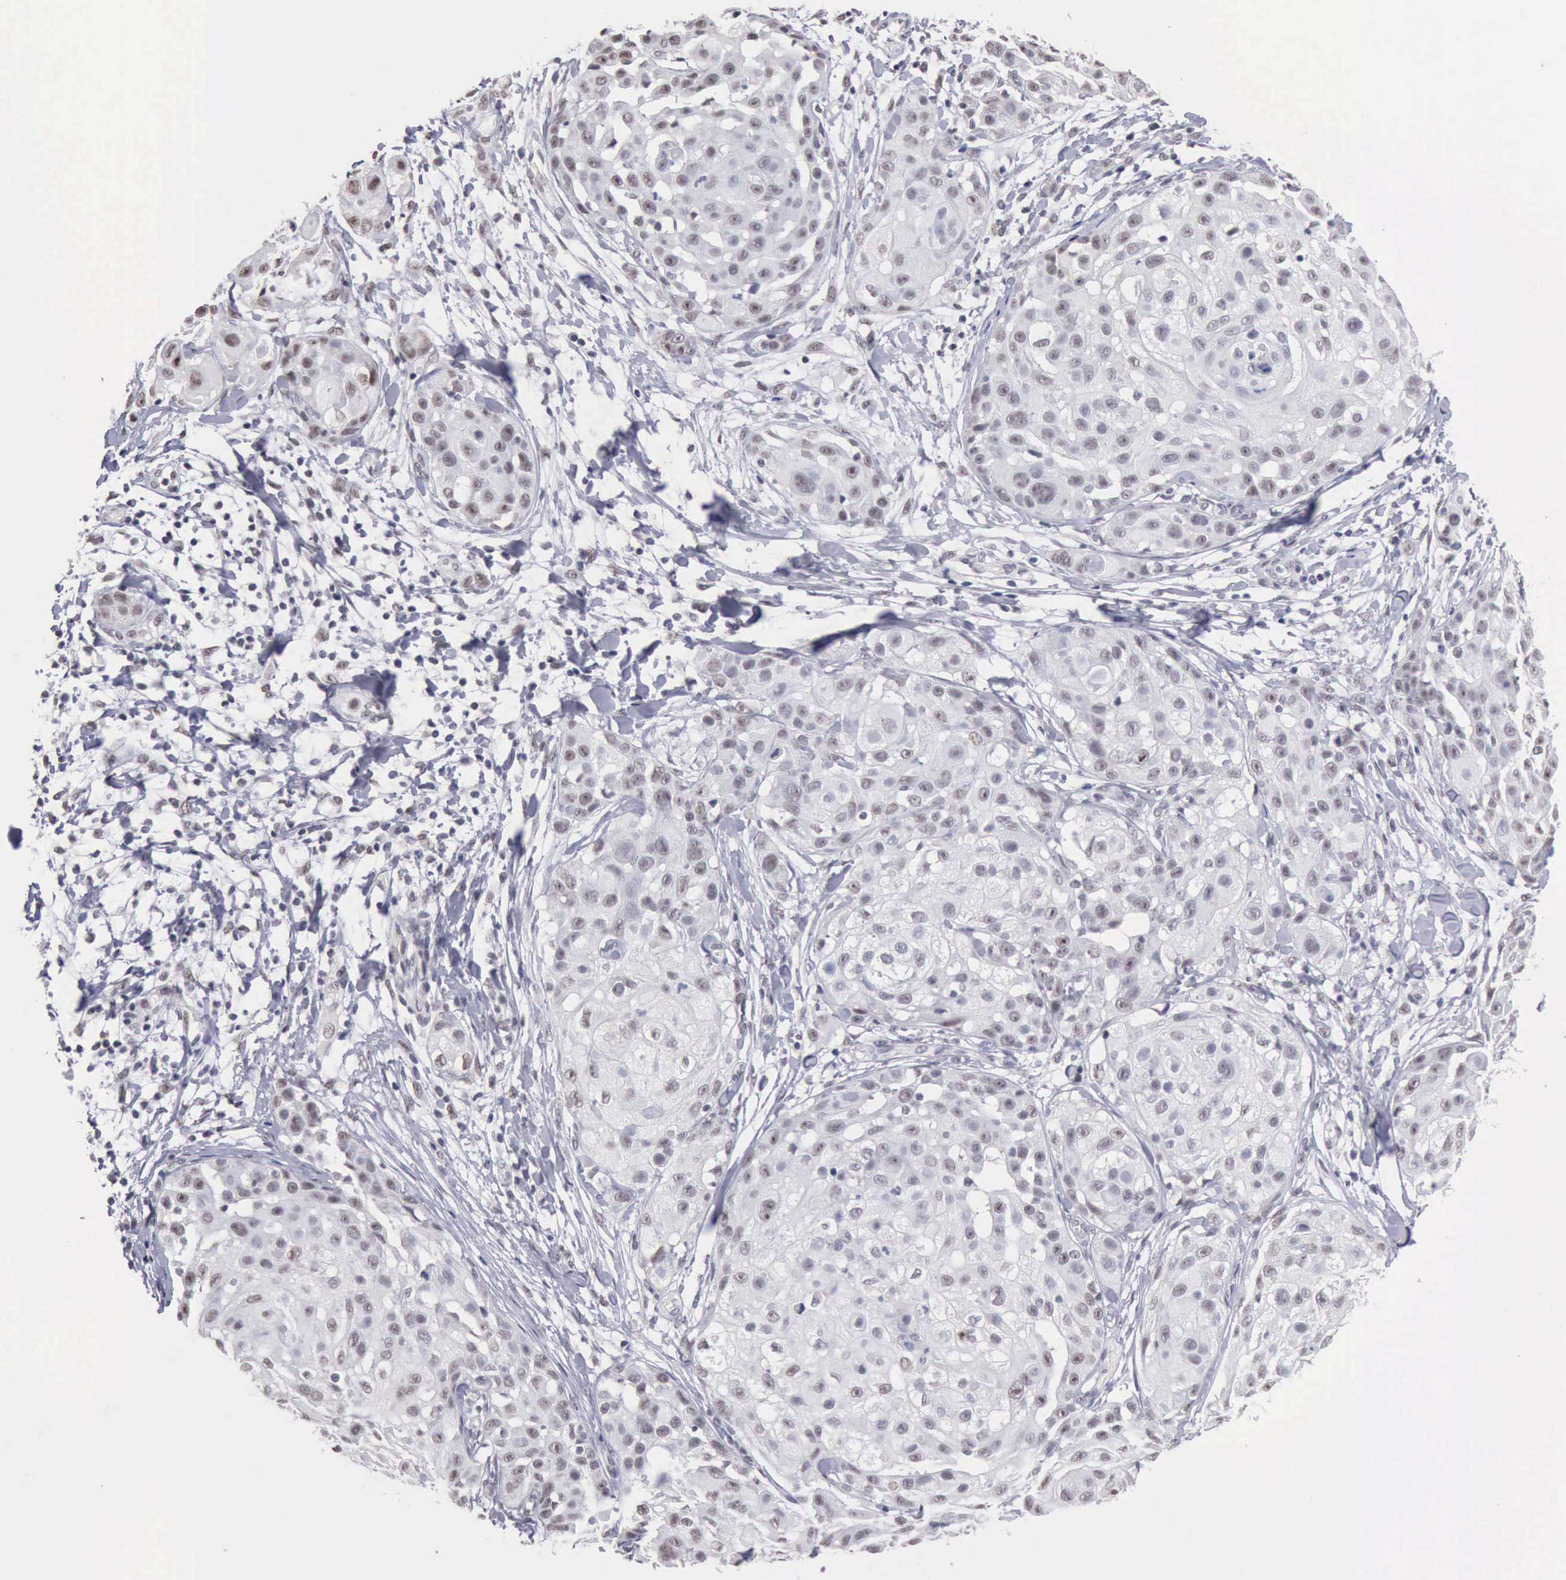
{"staining": {"intensity": "weak", "quantity": "<25%", "location": "nuclear"}, "tissue": "skin cancer", "cell_type": "Tumor cells", "image_type": "cancer", "snomed": [{"axis": "morphology", "description": "Squamous cell carcinoma, NOS"}, {"axis": "topography", "description": "Skin"}], "caption": "This histopathology image is of skin cancer stained with IHC to label a protein in brown with the nuclei are counter-stained blue. There is no positivity in tumor cells.", "gene": "TAF1", "patient": {"sex": "female", "age": 57}}